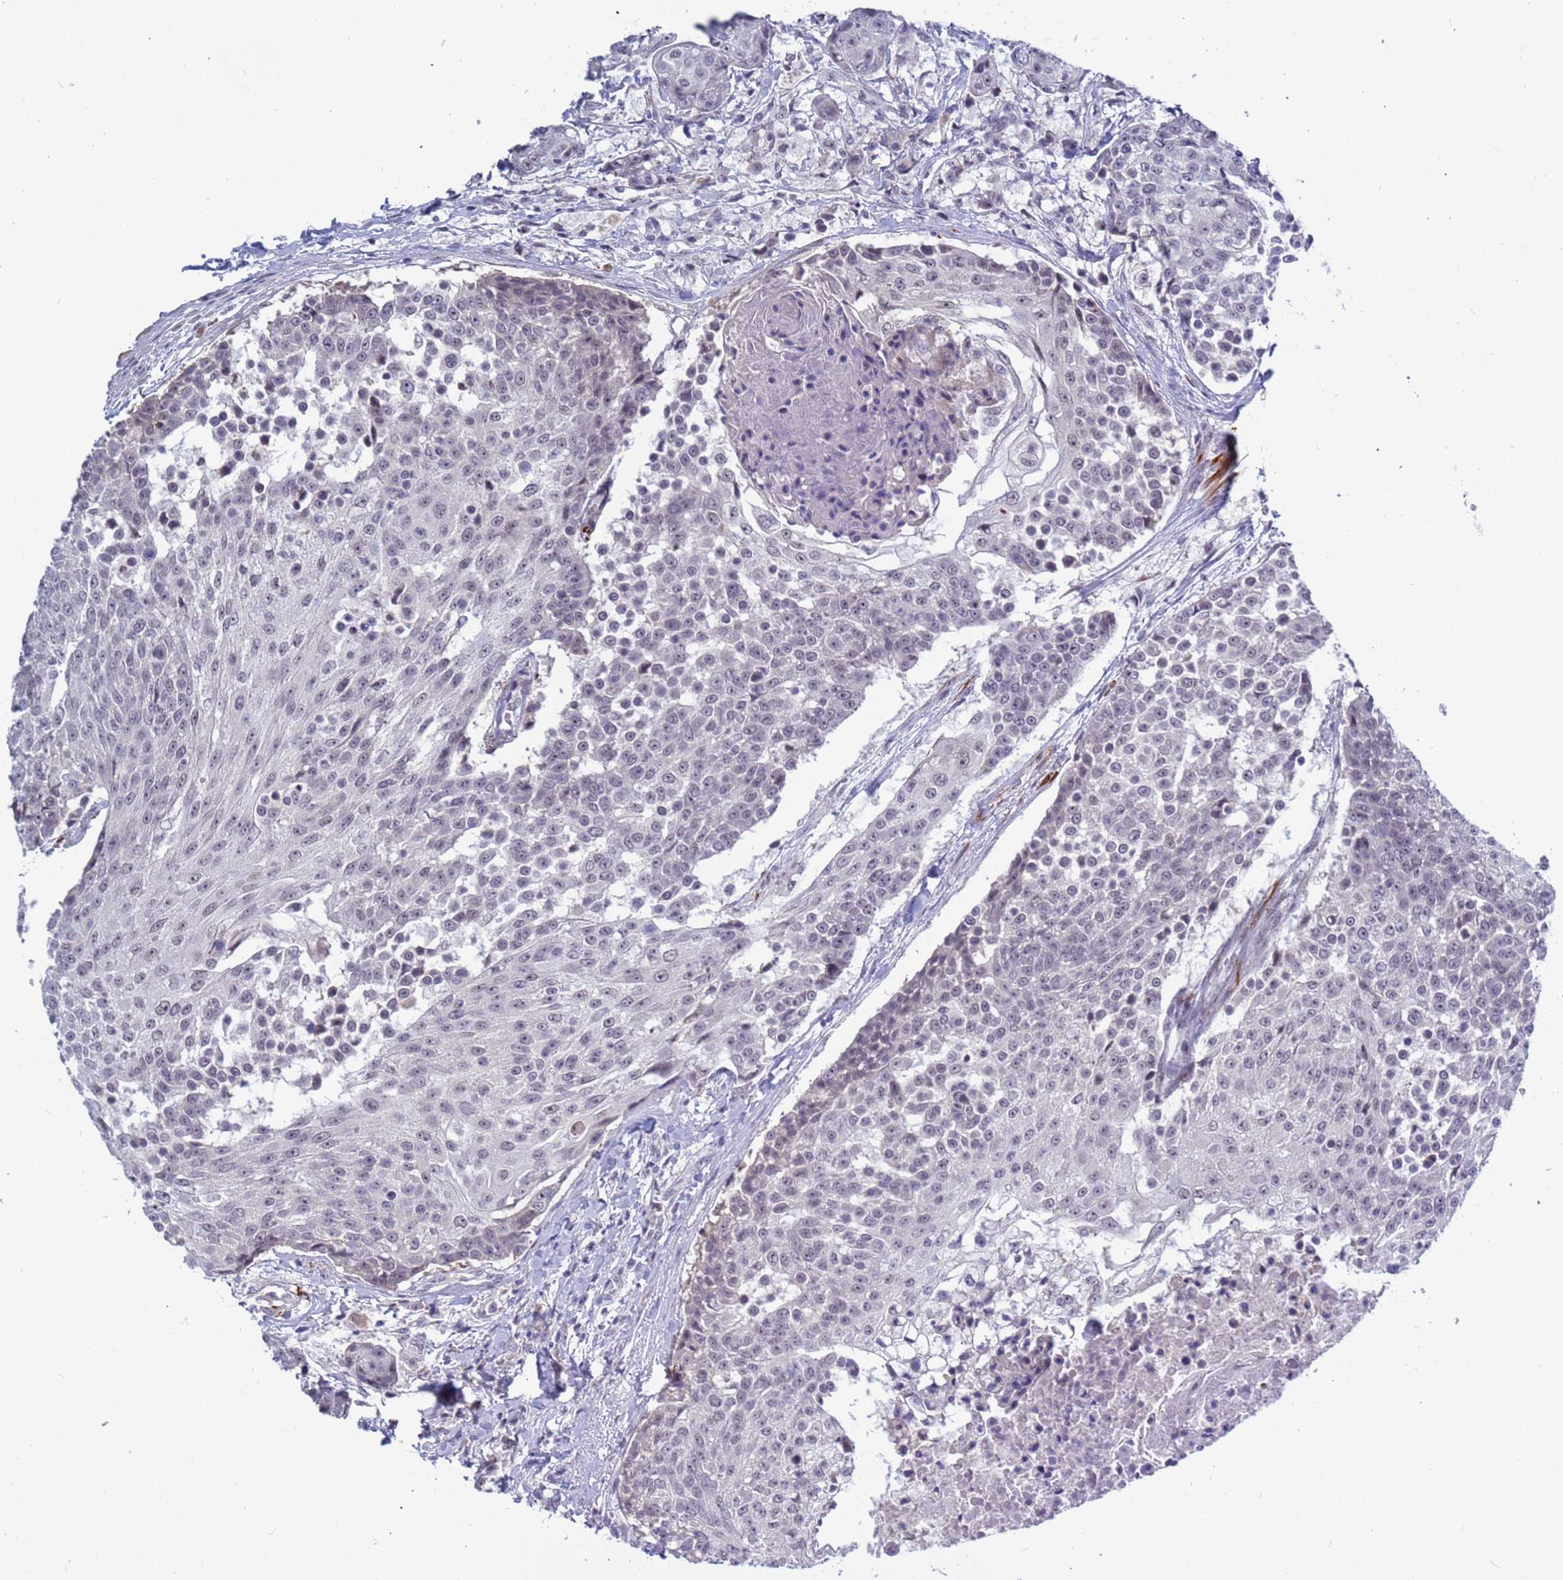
{"staining": {"intensity": "weak", "quantity": "<25%", "location": "nuclear"}, "tissue": "urothelial cancer", "cell_type": "Tumor cells", "image_type": "cancer", "snomed": [{"axis": "morphology", "description": "Urothelial carcinoma, High grade"}, {"axis": "topography", "description": "Urinary bladder"}], "caption": "Immunohistochemistry micrograph of neoplastic tissue: urothelial cancer stained with DAB (3,3'-diaminobenzidine) displays no significant protein staining in tumor cells.", "gene": "CXorf65", "patient": {"sex": "female", "age": 63}}